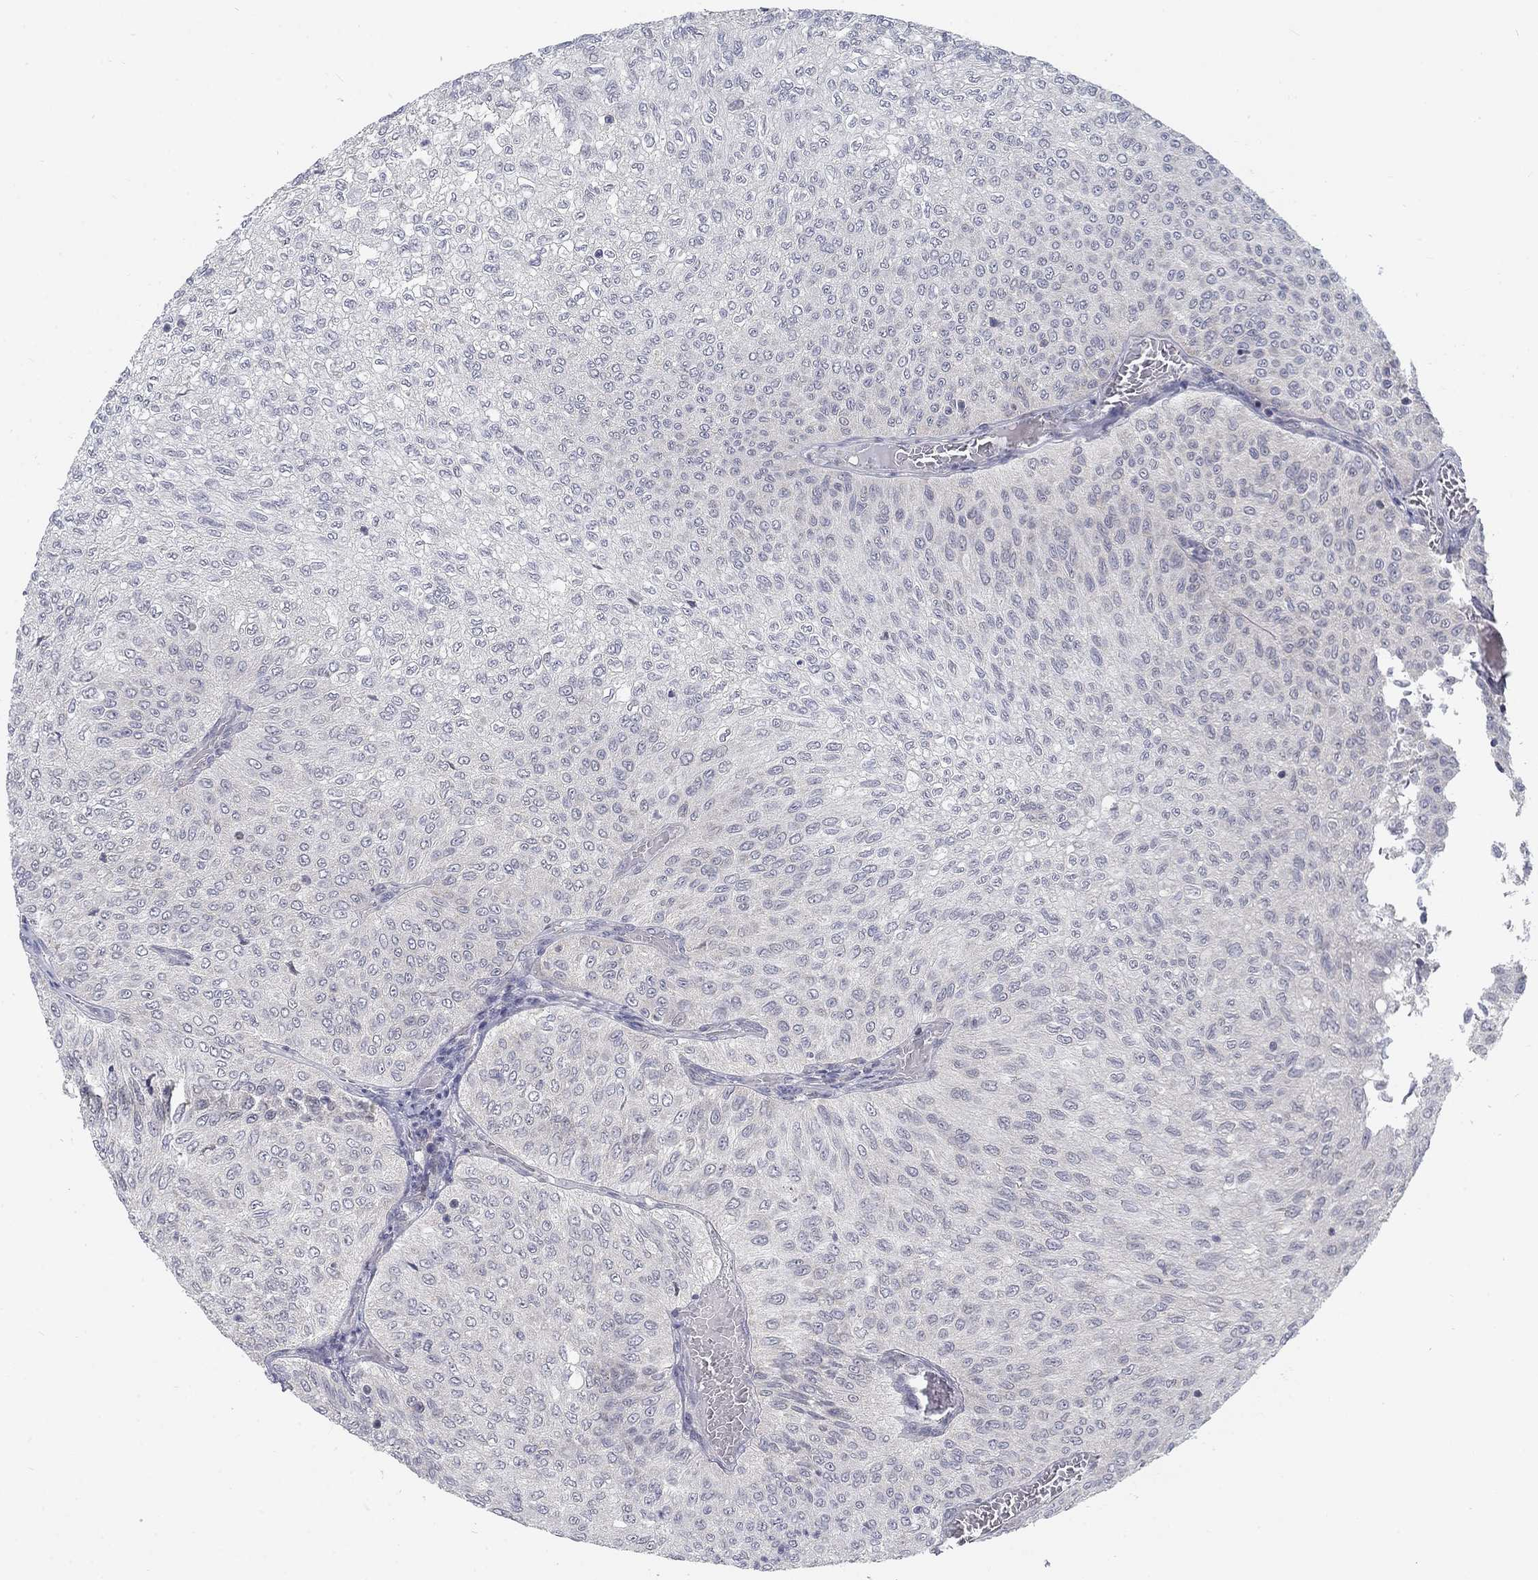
{"staining": {"intensity": "negative", "quantity": "none", "location": "none"}, "tissue": "urothelial cancer", "cell_type": "Tumor cells", "image_type": "cancer", "snomed": [{"axis": "morphology", "description": "Urothelial carcinoma, Low grade"}, {"axis": "topography", "description": "Urinary bladder"}], "caption": "Urothelial cancer was stained to show a protein in brown. There is no significant expression in tumor cells.", "gene": "ATP1A3", "patient": {"sex": "male", "age": 78}}